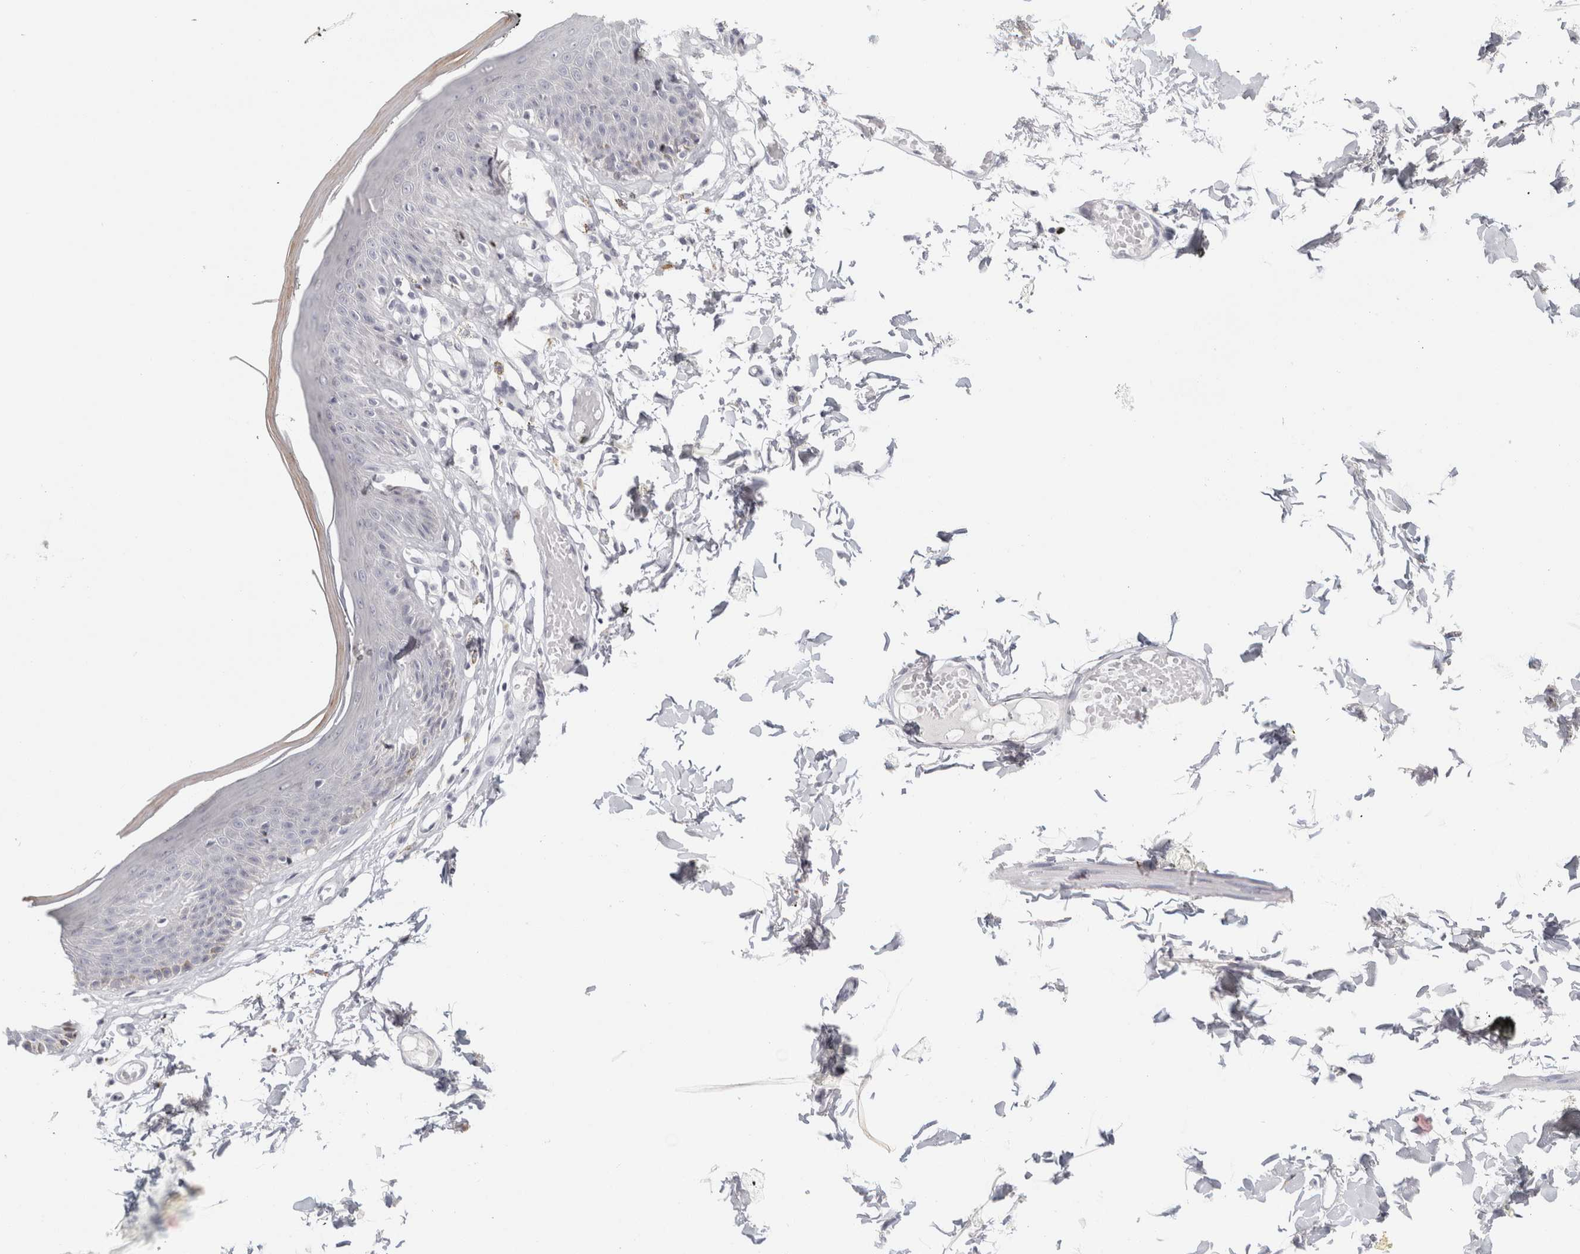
{"staining": {"intensity": "negative", "quantity": "none", "location": "none"}, "tissue": "skin", "cell_type": "Epidermal cells", "image_type": "normal", "snomed": [{"axis": "morphology", "description": "Normal tissue, NOS"}, {"axis": "topography", "description": "Vulva"}], "caption": "This is an immunohistochemistry histopathology image of unremarkable skin. There is no expression in epidermal cells.", "gene": "RPH3AL", "patient": {"sex": "female", "age": 73}}